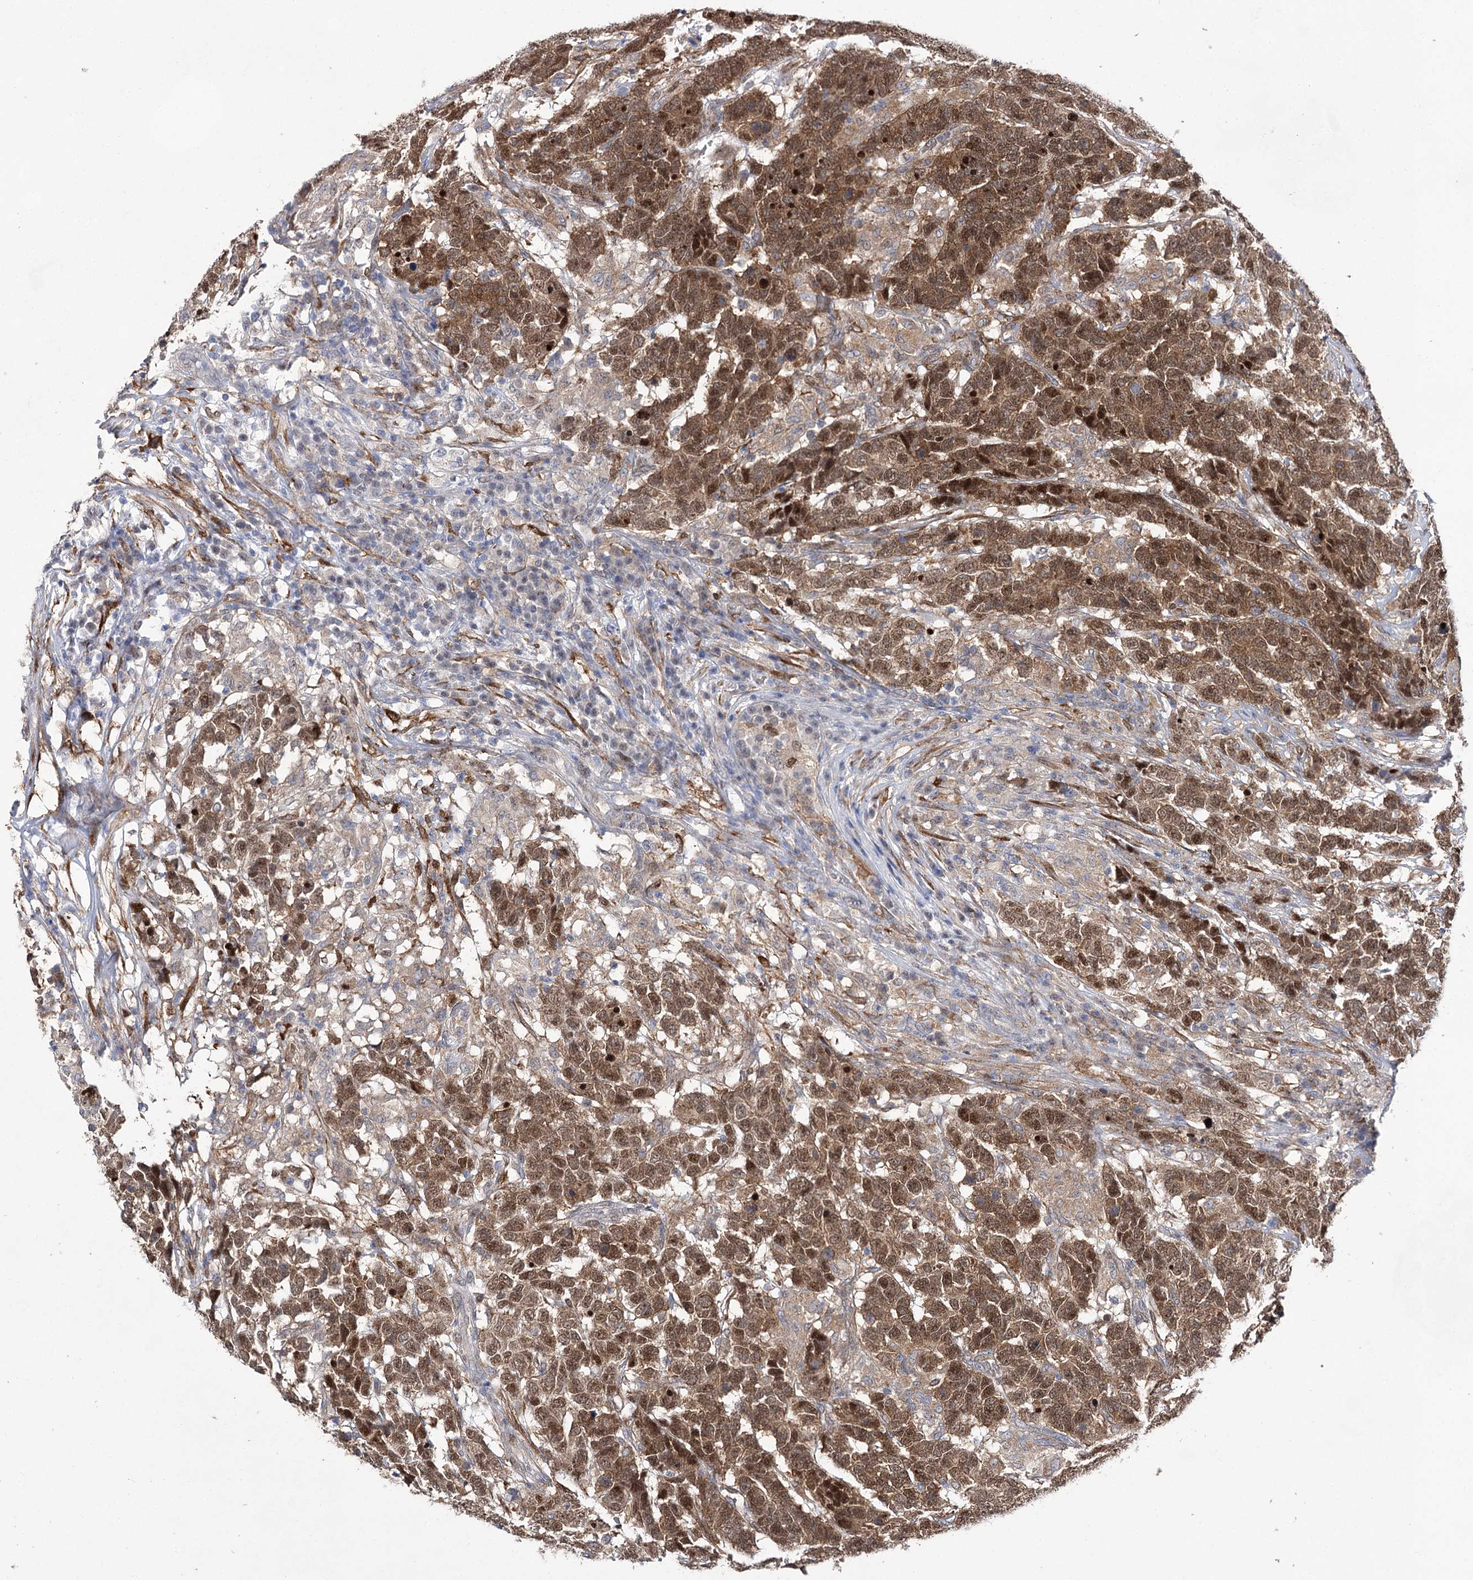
{"staining": {"intensity": "moderate", "quantity": ">75%", "location": "cytoplasmic/membranous,nuclear"}, "tissue": "testis cancer", "cell_type": "Tumor cells", "image_type": "cancer", "snomed": [{"axis": "morphology", "description": "Carcinoma, Embryonal, NOS"}, {"axis": "topography", "description": "Testis"}], "caption": "Protein analysis of testis cancer tissue displays moderate cytoplasmic/membranous and nuclear positivity in approximately >75% of tumor cells. The staining was performed using DAB (3,3'-diaminobenzidine), with brown indicating positive protein expression. Nuclei are stained blue with hematoxylin.", "gene": "UGDH", "patient": {"sex": "male", "age": 26}}